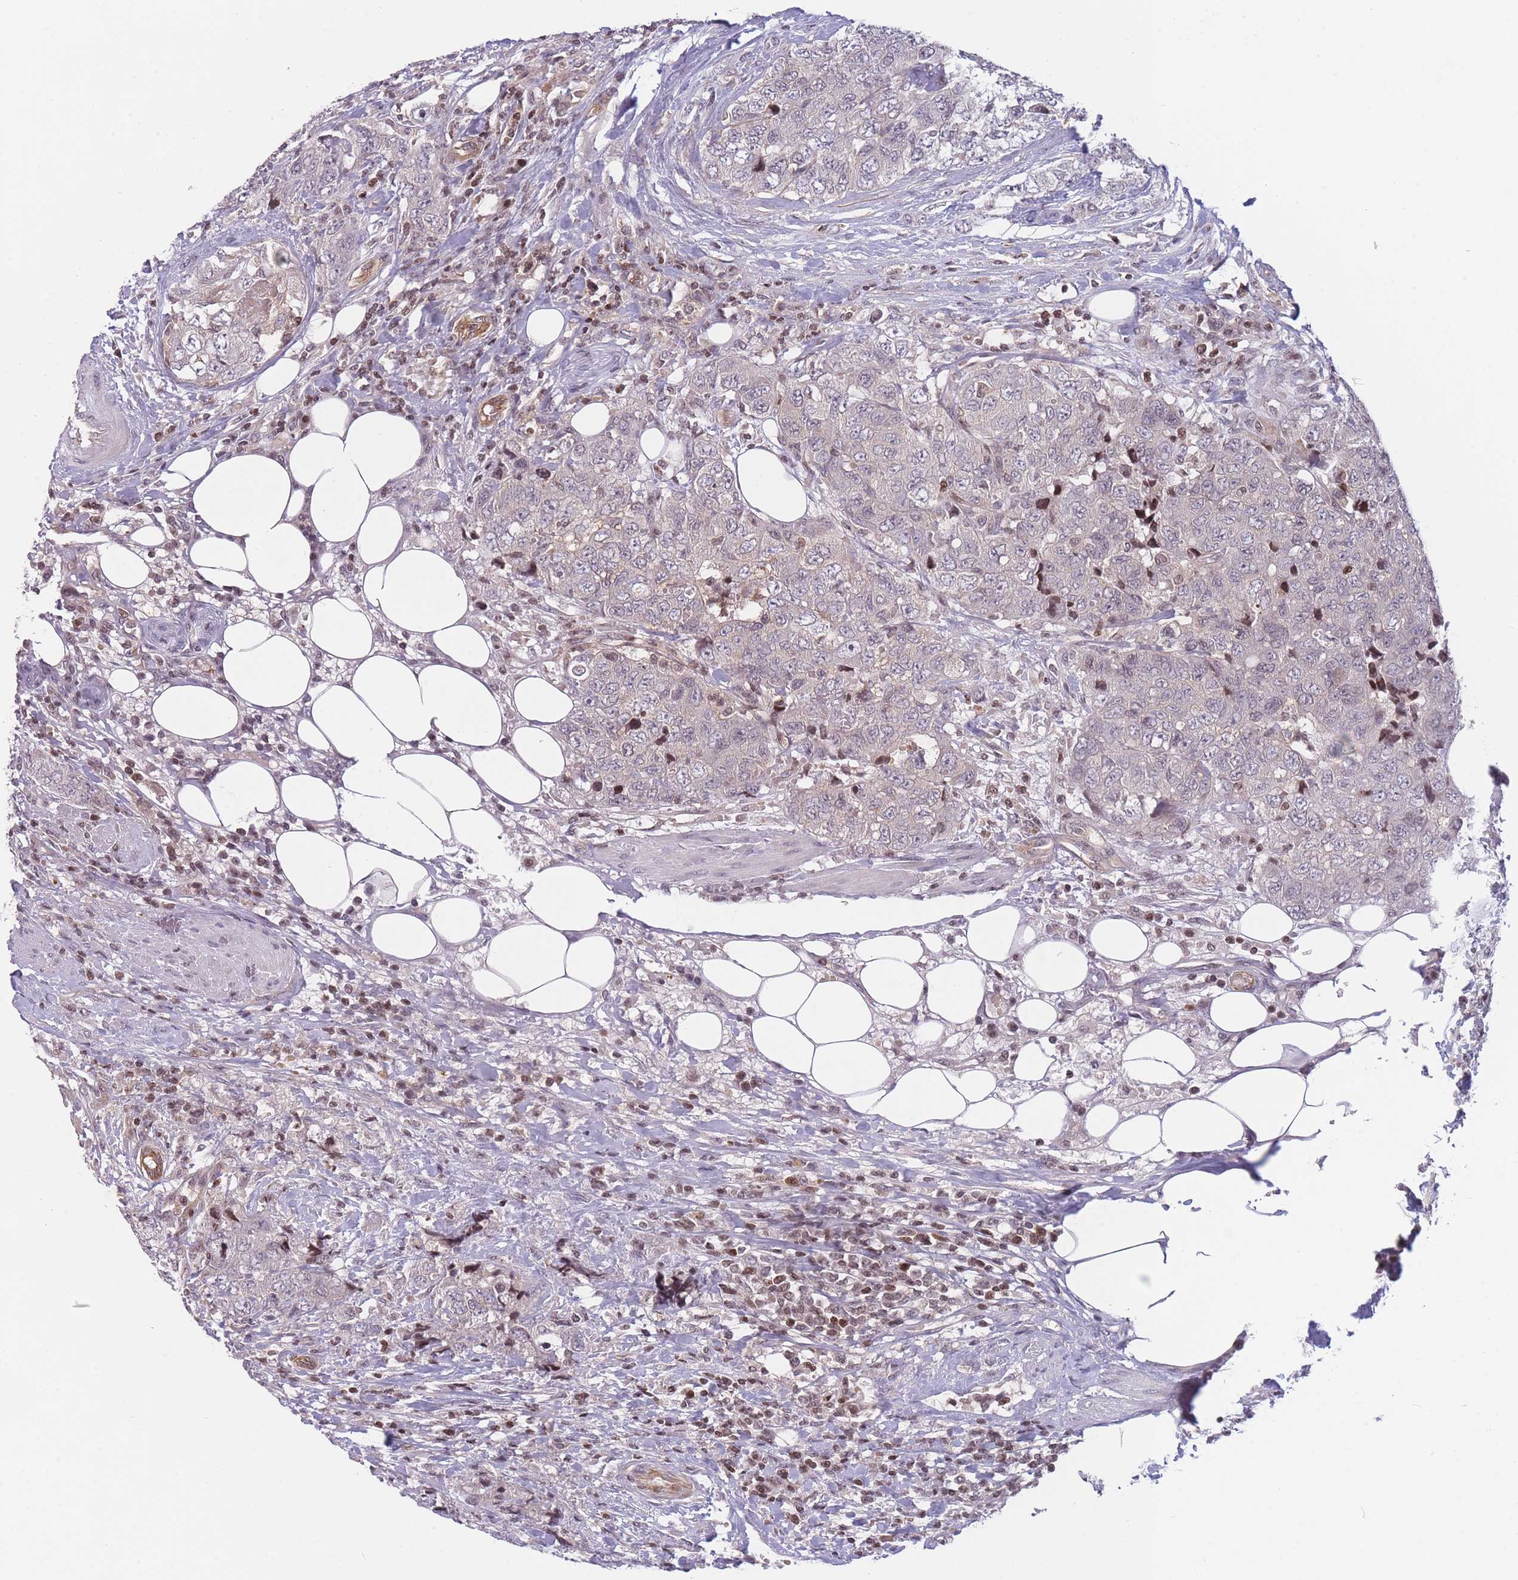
{"staining": {"intensity": "negative", "quantity": "none", "location": "none"}, "tissue": "urothelial cancer", "cell_type": "Tumor cells", "image_type": "cancer", "snomed": [{"axis": "morphology", "description": "Urothelial carcinoma, High grade"}, {"axis": "topography", "description": "Urinary bladder"}], "caption": "High-grade urothelial carcinoma was stained to show a protein in brown. There is no significant expression in tumor cells.", "gene": "SLC35F5", "patient": {"sex": "female", "age": 78}}